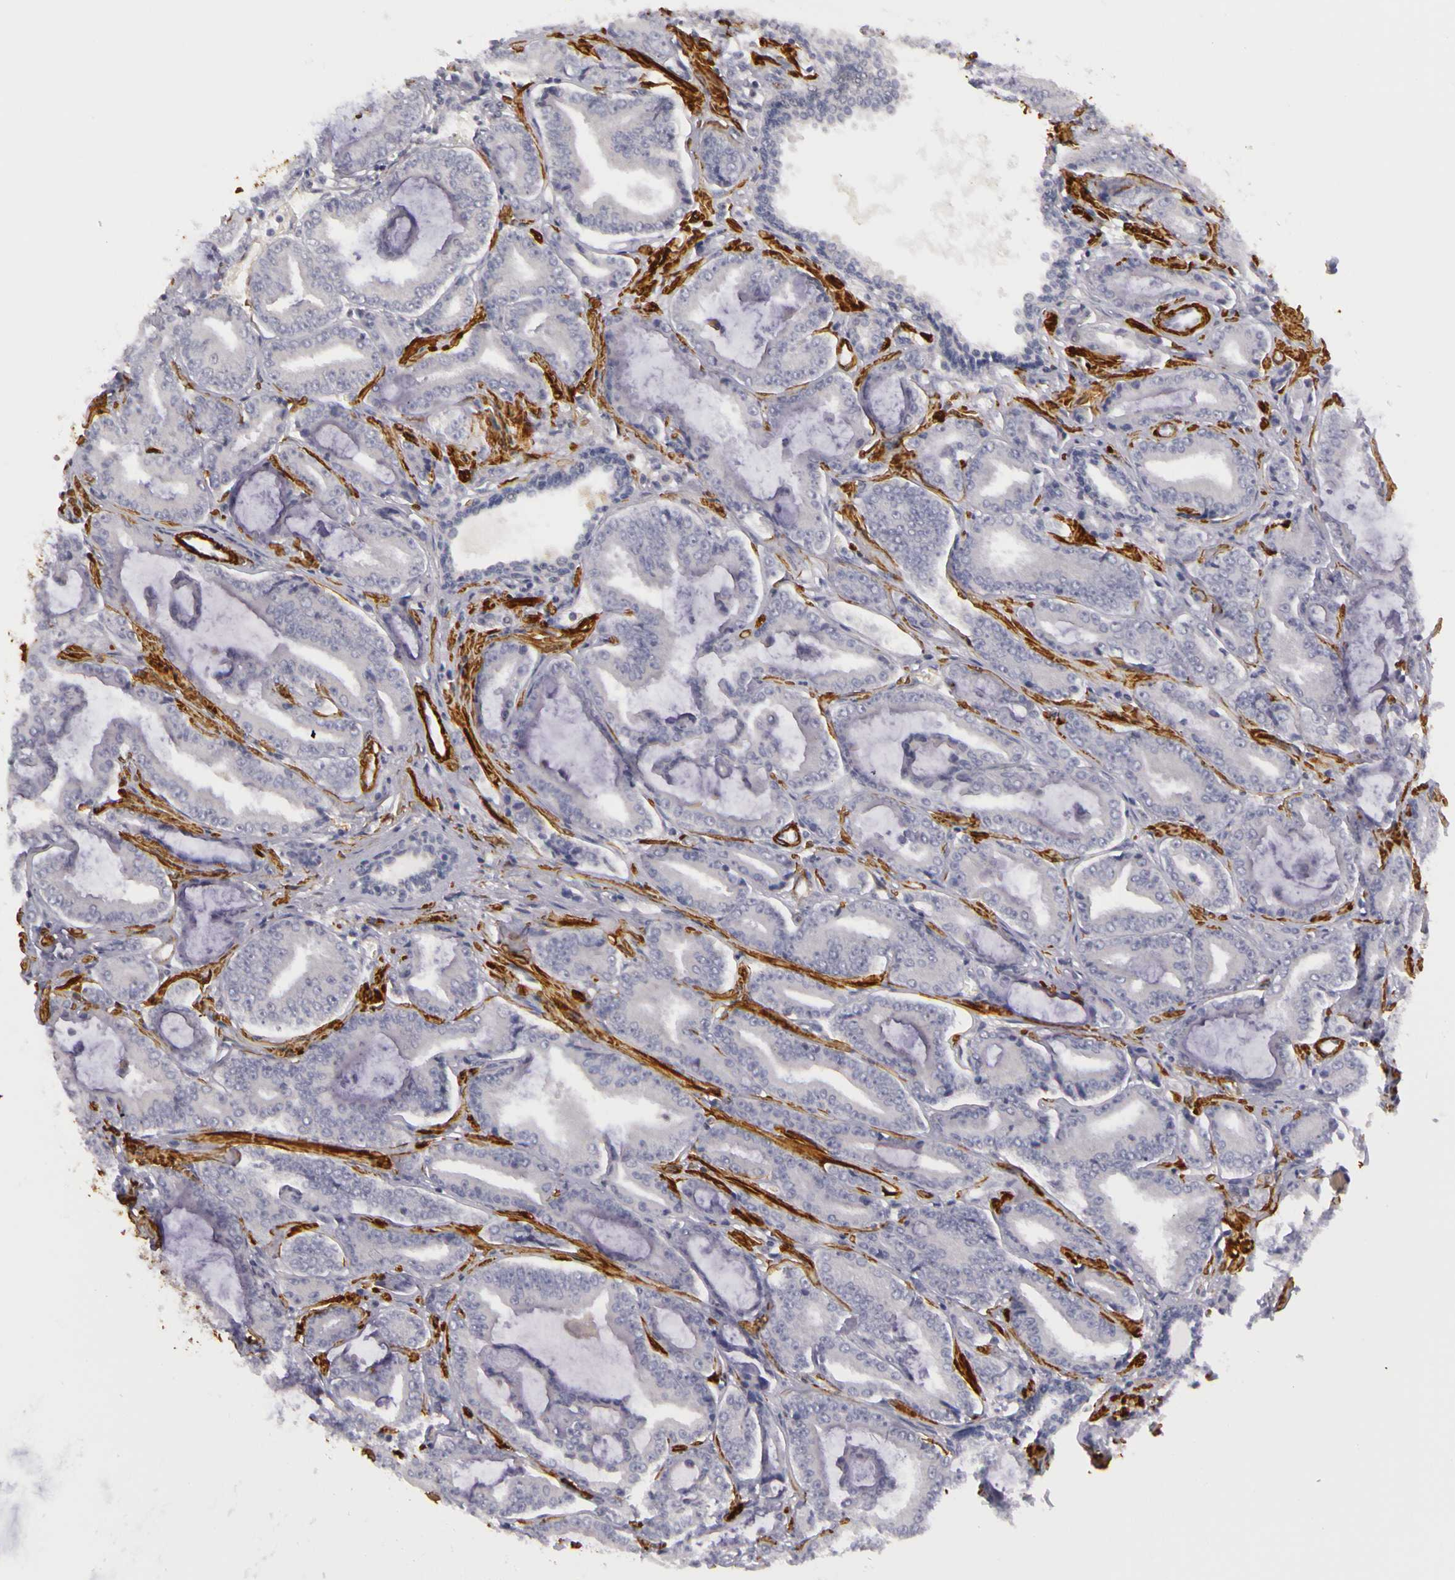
{"staining": {"intensity": "negative", "quantity": "none", "location": "none"}, "tissue": "prostate cancer", "cell_type": "Tumor cells", "image_type": "cancer", "snomed": [{"axis": "morphology", "description": "Adenocarcinoma, Low grade"}, {"axis": "topography", "description": "Prostate"}], "caption": "Immunohistochemical staining of prostate adenocarcinoma (low-grade) exhibits no significant expression in tumor cells. The staining was performed using DAB to visualize the protein expression in brown, while the nuclei were stained in blue with hematoxylin (Magnification: 20x).", "gene": "CNTN2", "patient": {"sex": "male", "age": 65}}